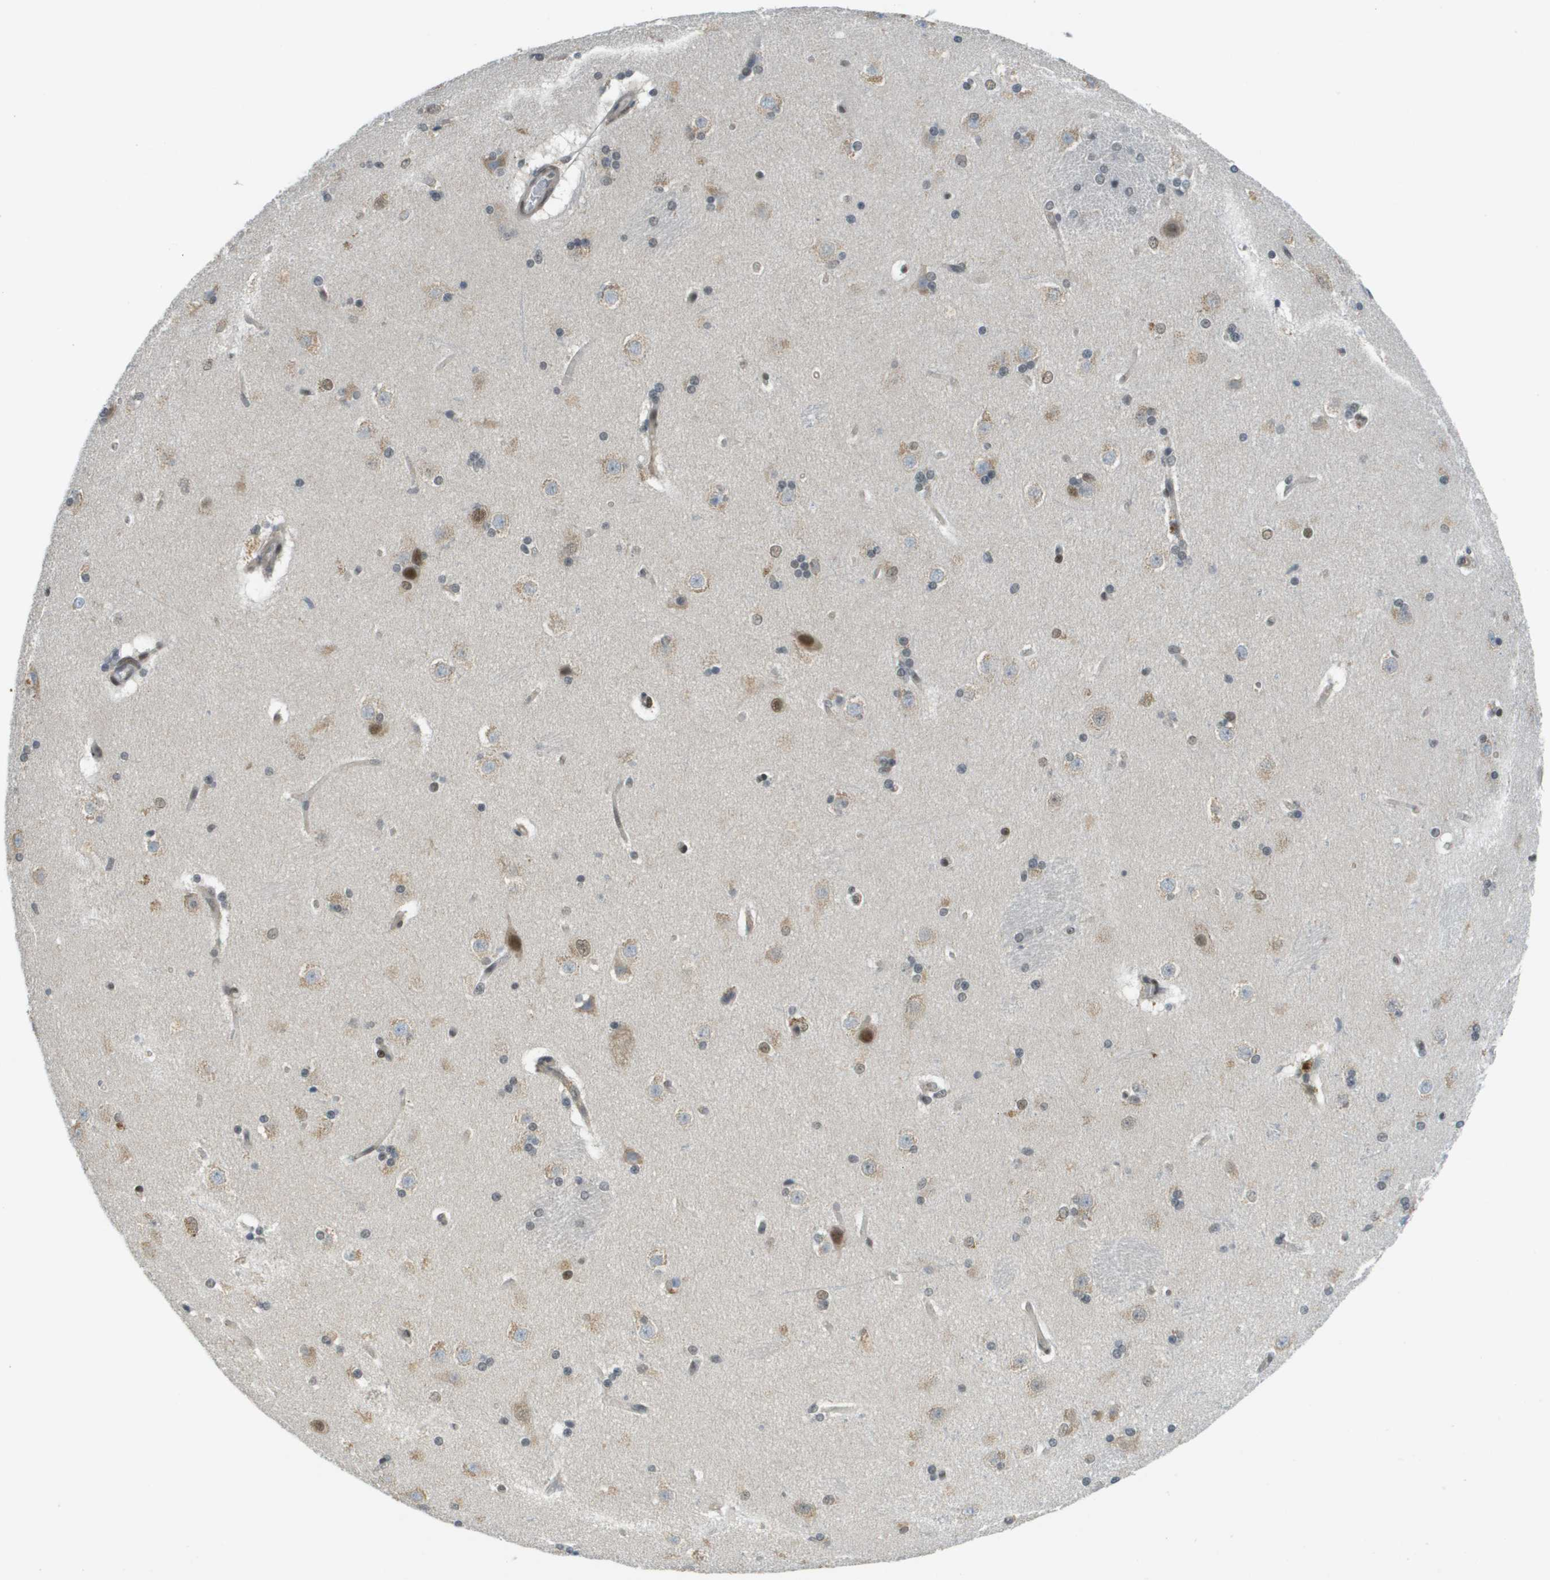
{"staining": {"intensity": "moderate", "quantity": "25%-75%", "location": "nuclear"}, "tissue": "caudate", "cell_type": "Glial cells", "image_type": "normal", "snomed": [{"axis": "morphology", "description": "Normal tissue, NOS"}, {"axis": "topography", "description": "Lateral ventricle wall"}], "caption": "Caudate stained for a protein (brown) demonstrates moderate nuclear positive expression in approximately 25%-75% of glial cells.", "gene": "ARID1B", "patient": {"sex": "female", "age": 19}}